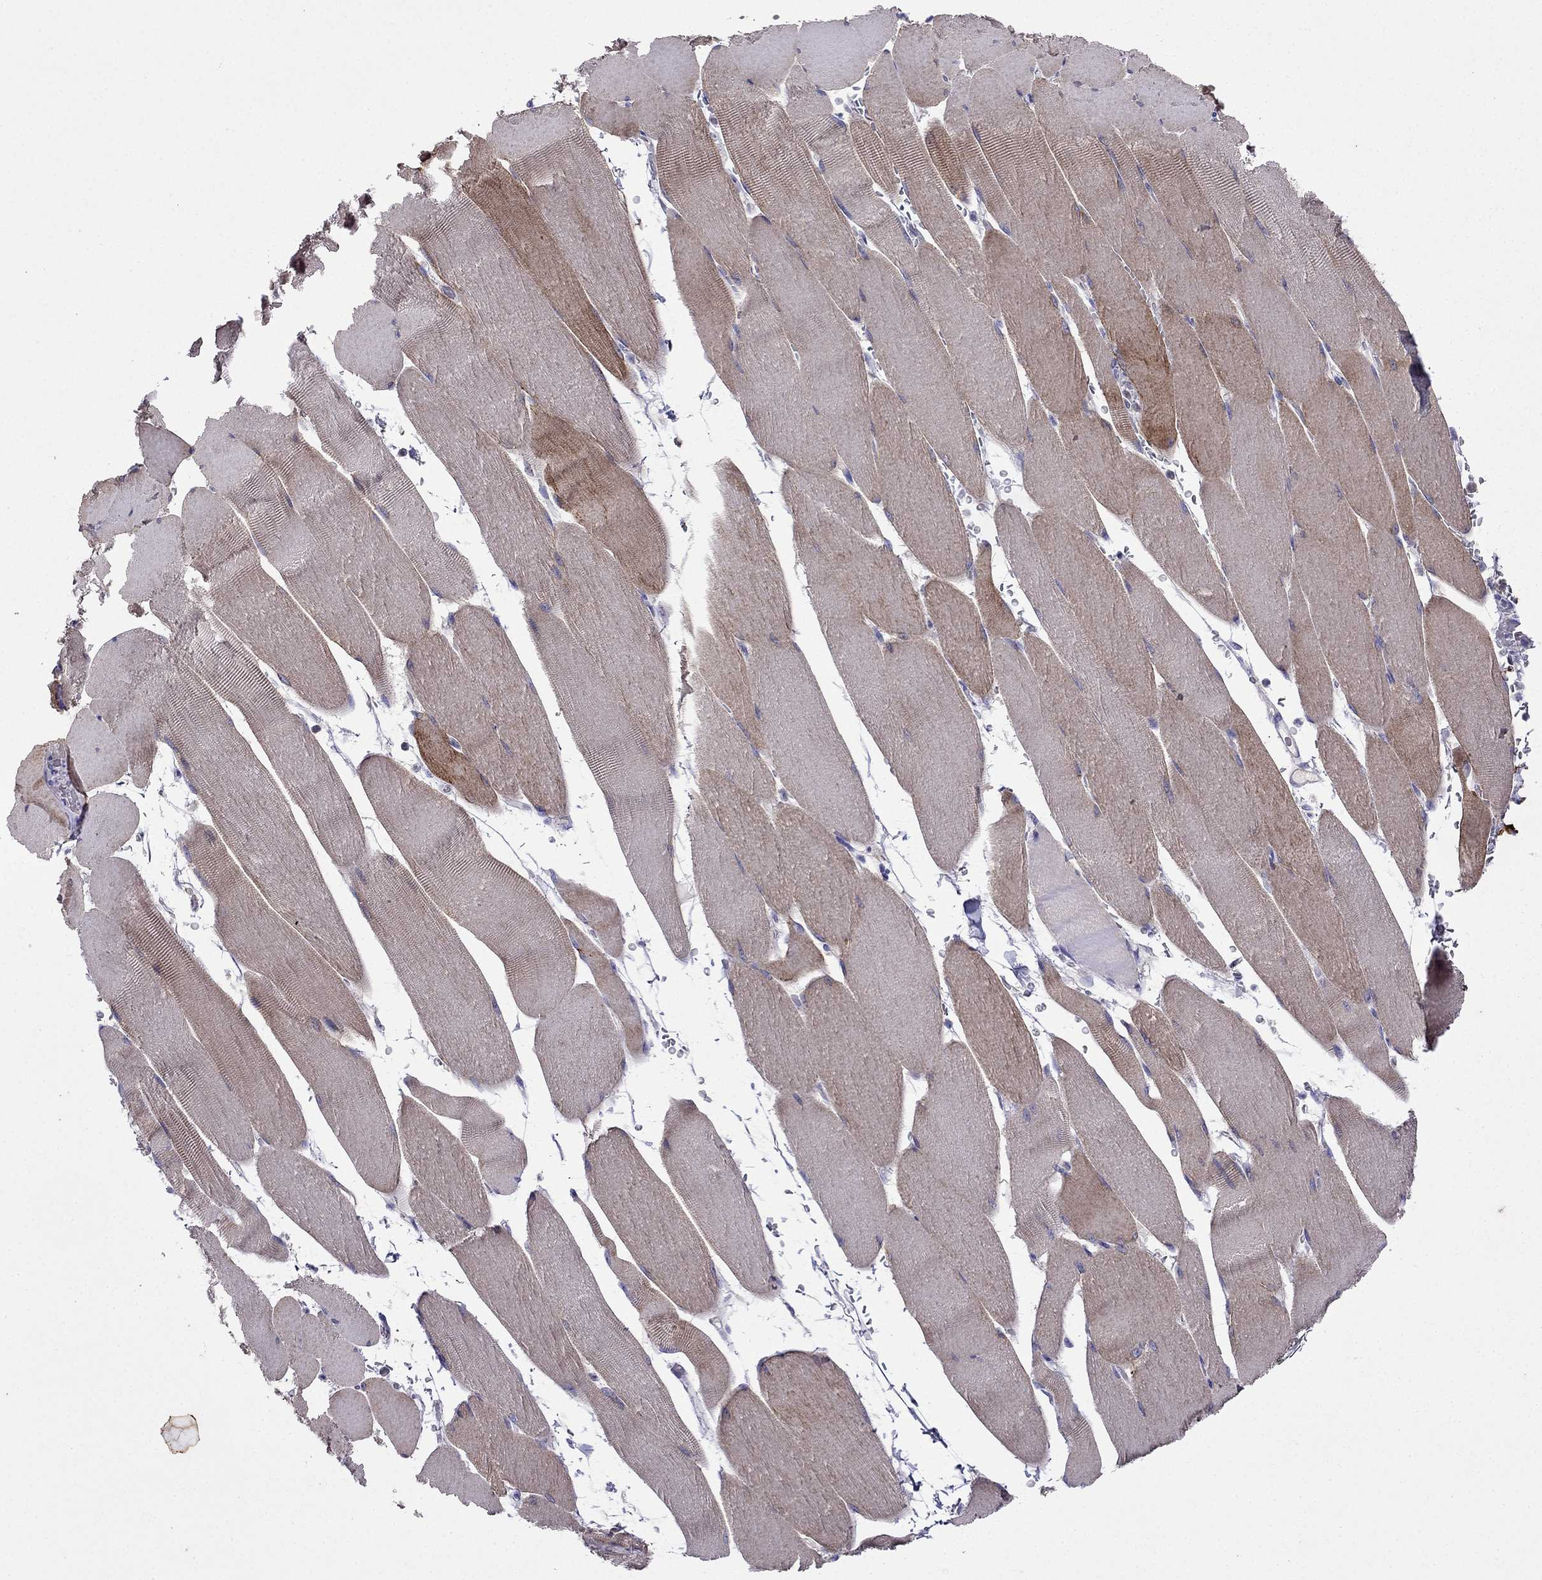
{"staining": {"intensity": "moderate", "quantity": "<25%", "location": "cytoplasmic/membranous"}, "tissue": "skeletal muscle", "cell_type": "Myocytes", "image_type": "normal", "snomed": [{"axis": "morphology", "description": "Normal tissue, NOS"}, {"axis": "topography", "description": "Skeletal muscle"}], "caption": "Protein expression analysis of unremarkable human skeletal muscle reveals moderate cytoplasmic/membranous positivity in approximately <25% of myocytes.", "gene": "DSC1", "patient": {"sex": "male", "age": 56}}